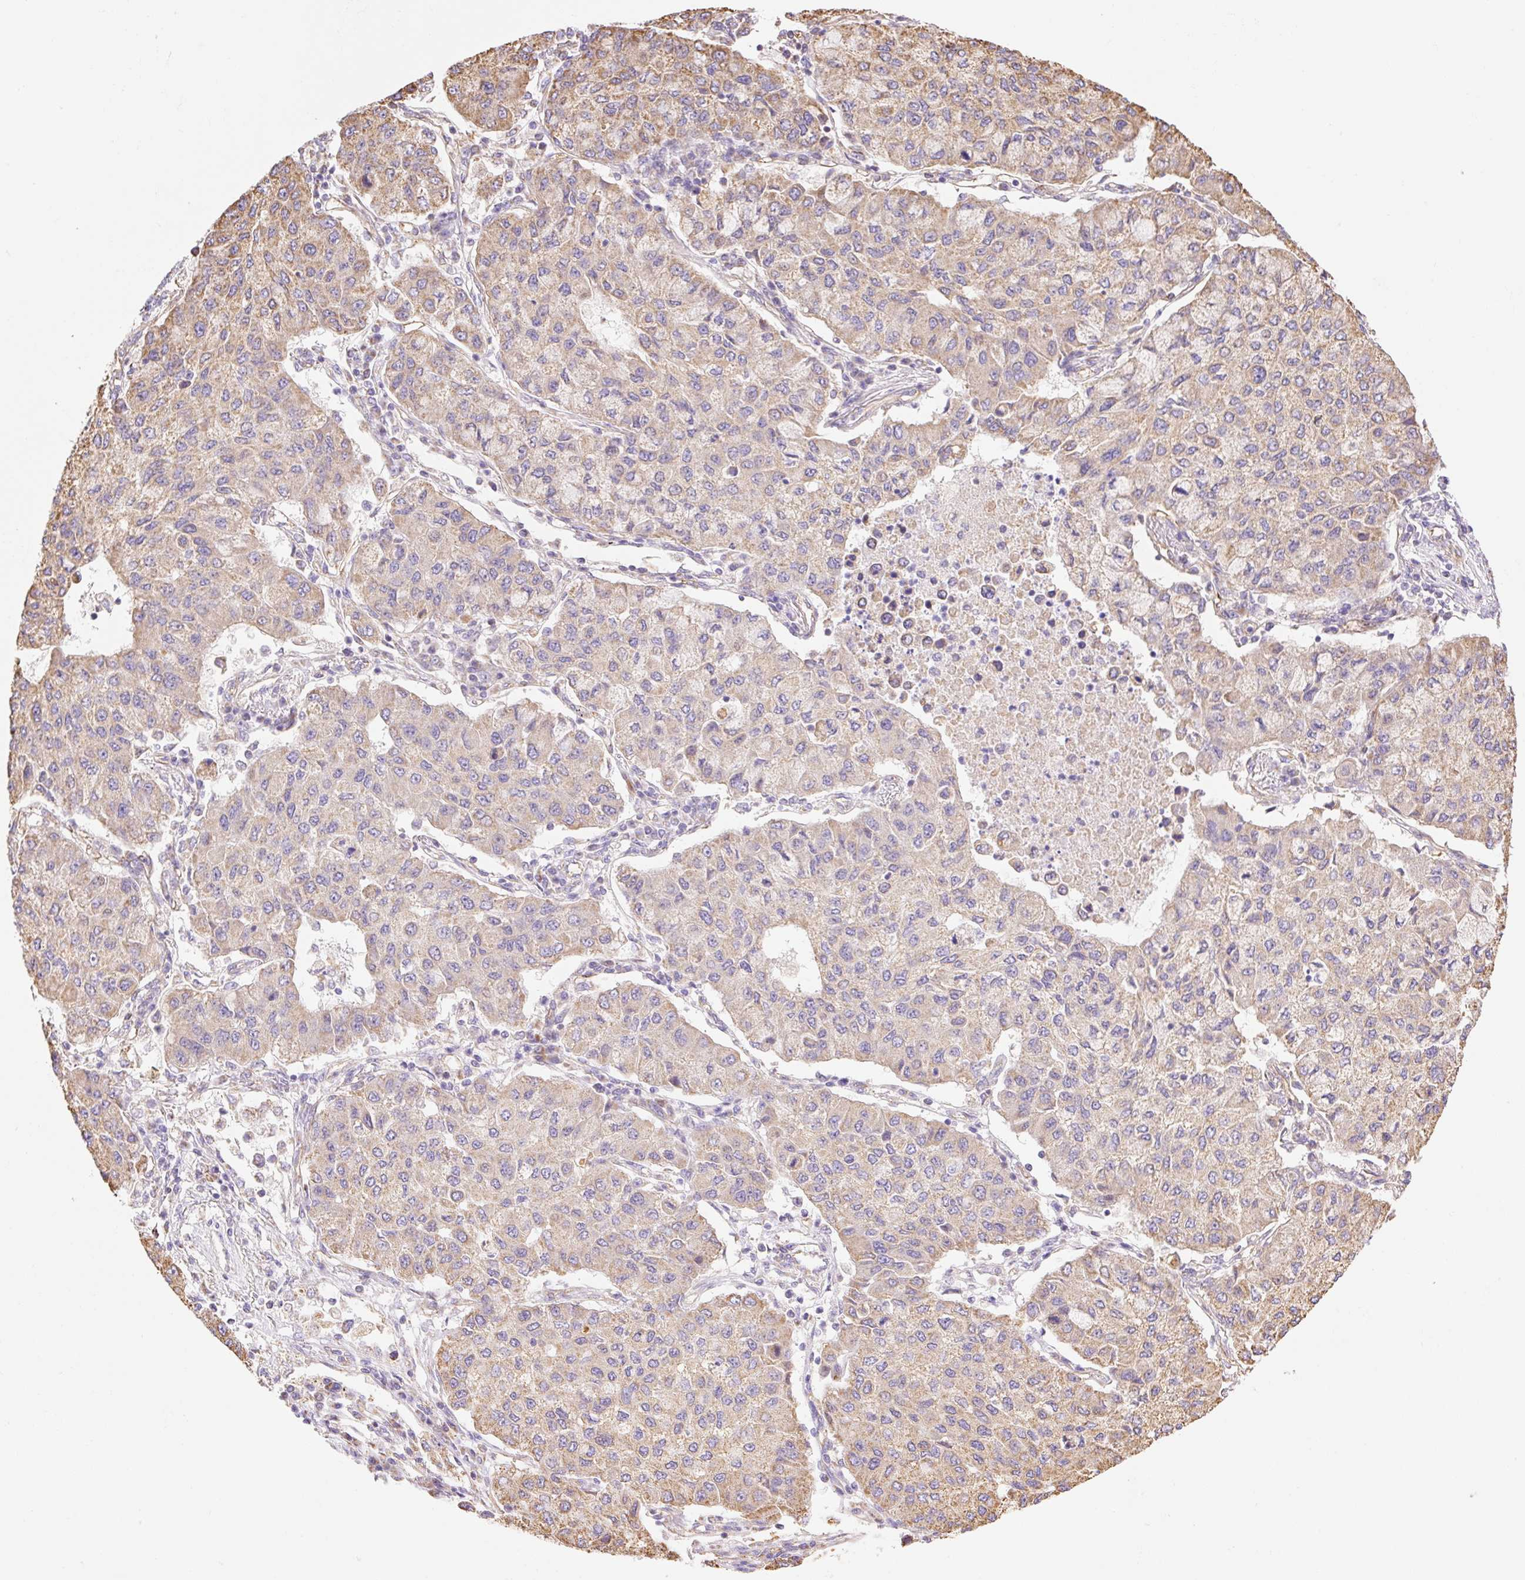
{"staining": {"intensity": "moderate", "quantity": ">75%", "location": "cytoplasmic/membranous"}, "tissue": "lung cancer", "cell_type": "Tumor cells", "image_type": "cancer", "snomed": [{"axis": "morphology", "description": "Squamous cell carcinoma, NOS"}, {"axis": "topography", "description": "Lung"}], "caption": "Tumor cells display moderate cytoplasmic/membranous positivity in approximately >75% of cells in lung squamous cell carcinoma.", "gene": "ESAM", "patient": {"sex": "male", "age": 74}}